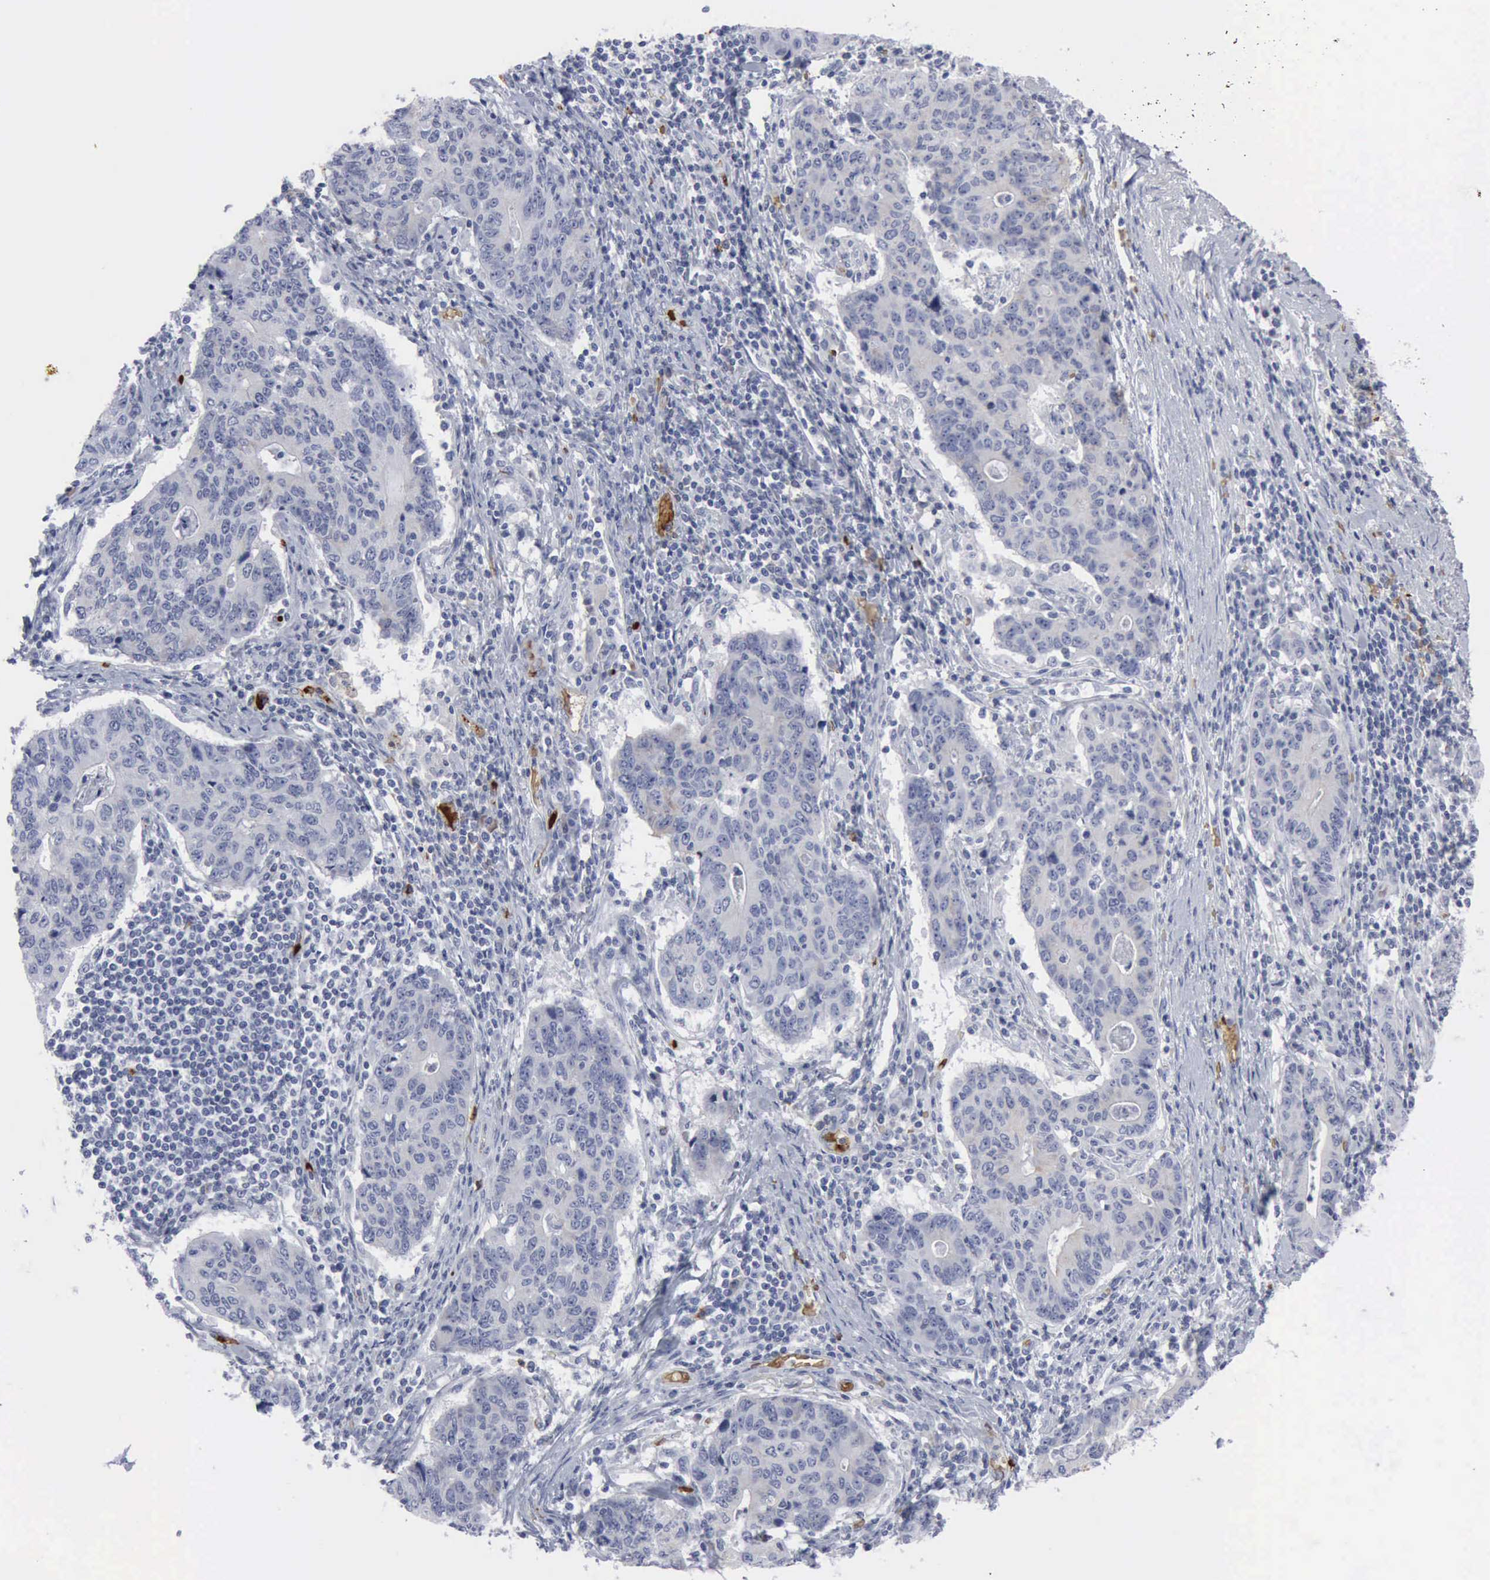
{"staining": {"intensity": "negative", "quantity": "none", "location": "none"}, "tissue": "stomach cancer", "cell_type": "Tumor cells", "image_type": "cancer", "snomed": [{"axis": "morphology", "description": "Adenocarcinoma, NOS"}, {"axis": "topography", "description": "Esophagus"}, {"axis": "topography", "description": "Stomach"}], "caption": "Stomach adenocarcinoma was stained to show a protein in brown. There is no significant staining in tumor cells.", "gene": "TGFB1", "patient": {"sex": "male", "age": 74}}